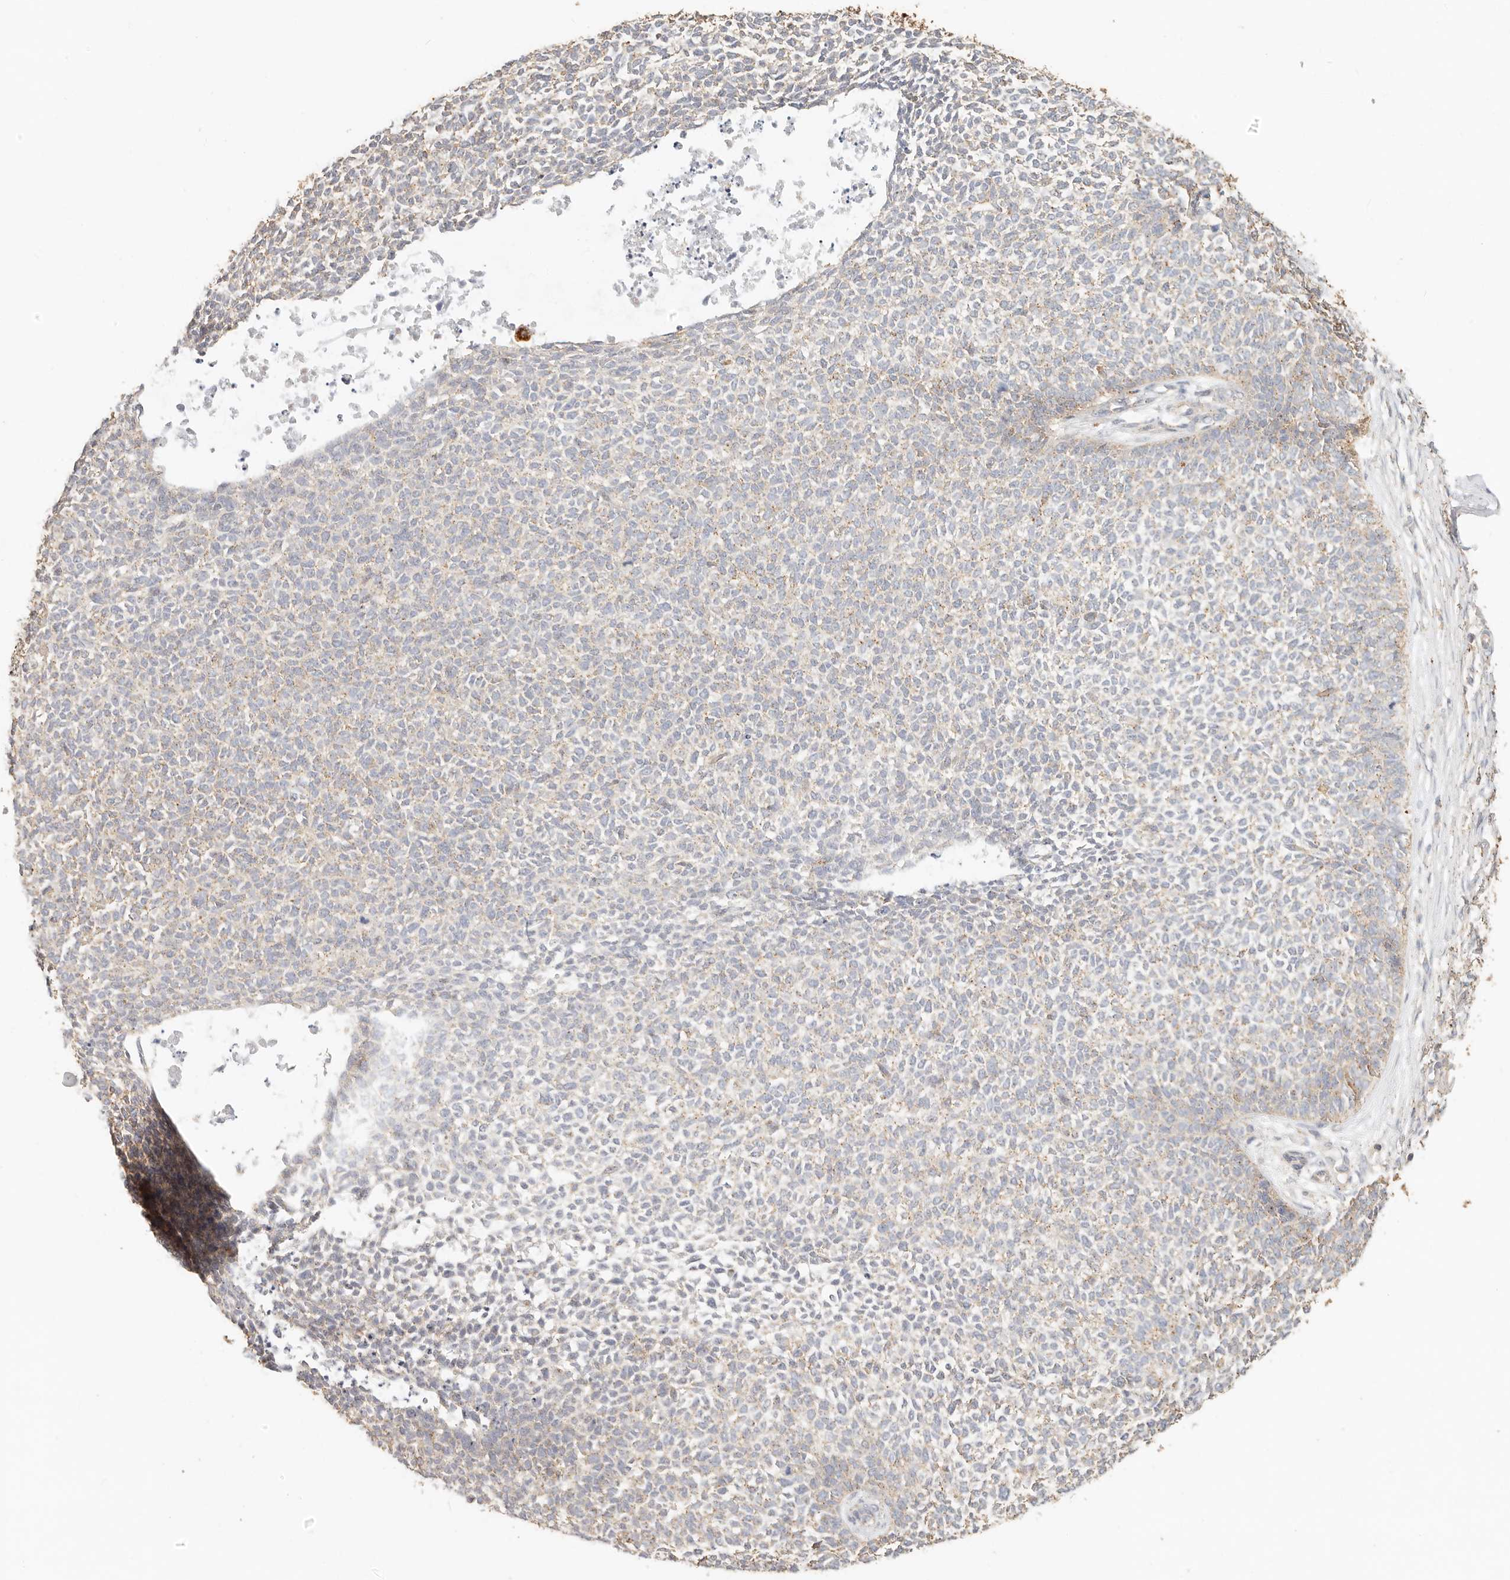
{"staining": {"intensity": "weak", "quantity": "<25%", "location": "cytoplasmic/membranous"}, "tissue": "skin cancer", "cell_type": "Tumor cells", "image_type": "cancer", "snomed": [{"axis": "morphology", "description": "Basal cell carcinoma"}, {"axis": "topography", "description": "Skin"}], "caption": "Immunohistochemistry histopathology image of human skin cancer (basal cell carcinoma) stained for a protein (brown), which reveals no positivity in tumor cells.", "gene": "CNMD", "patient": {"sex": "female", "age": 84}}